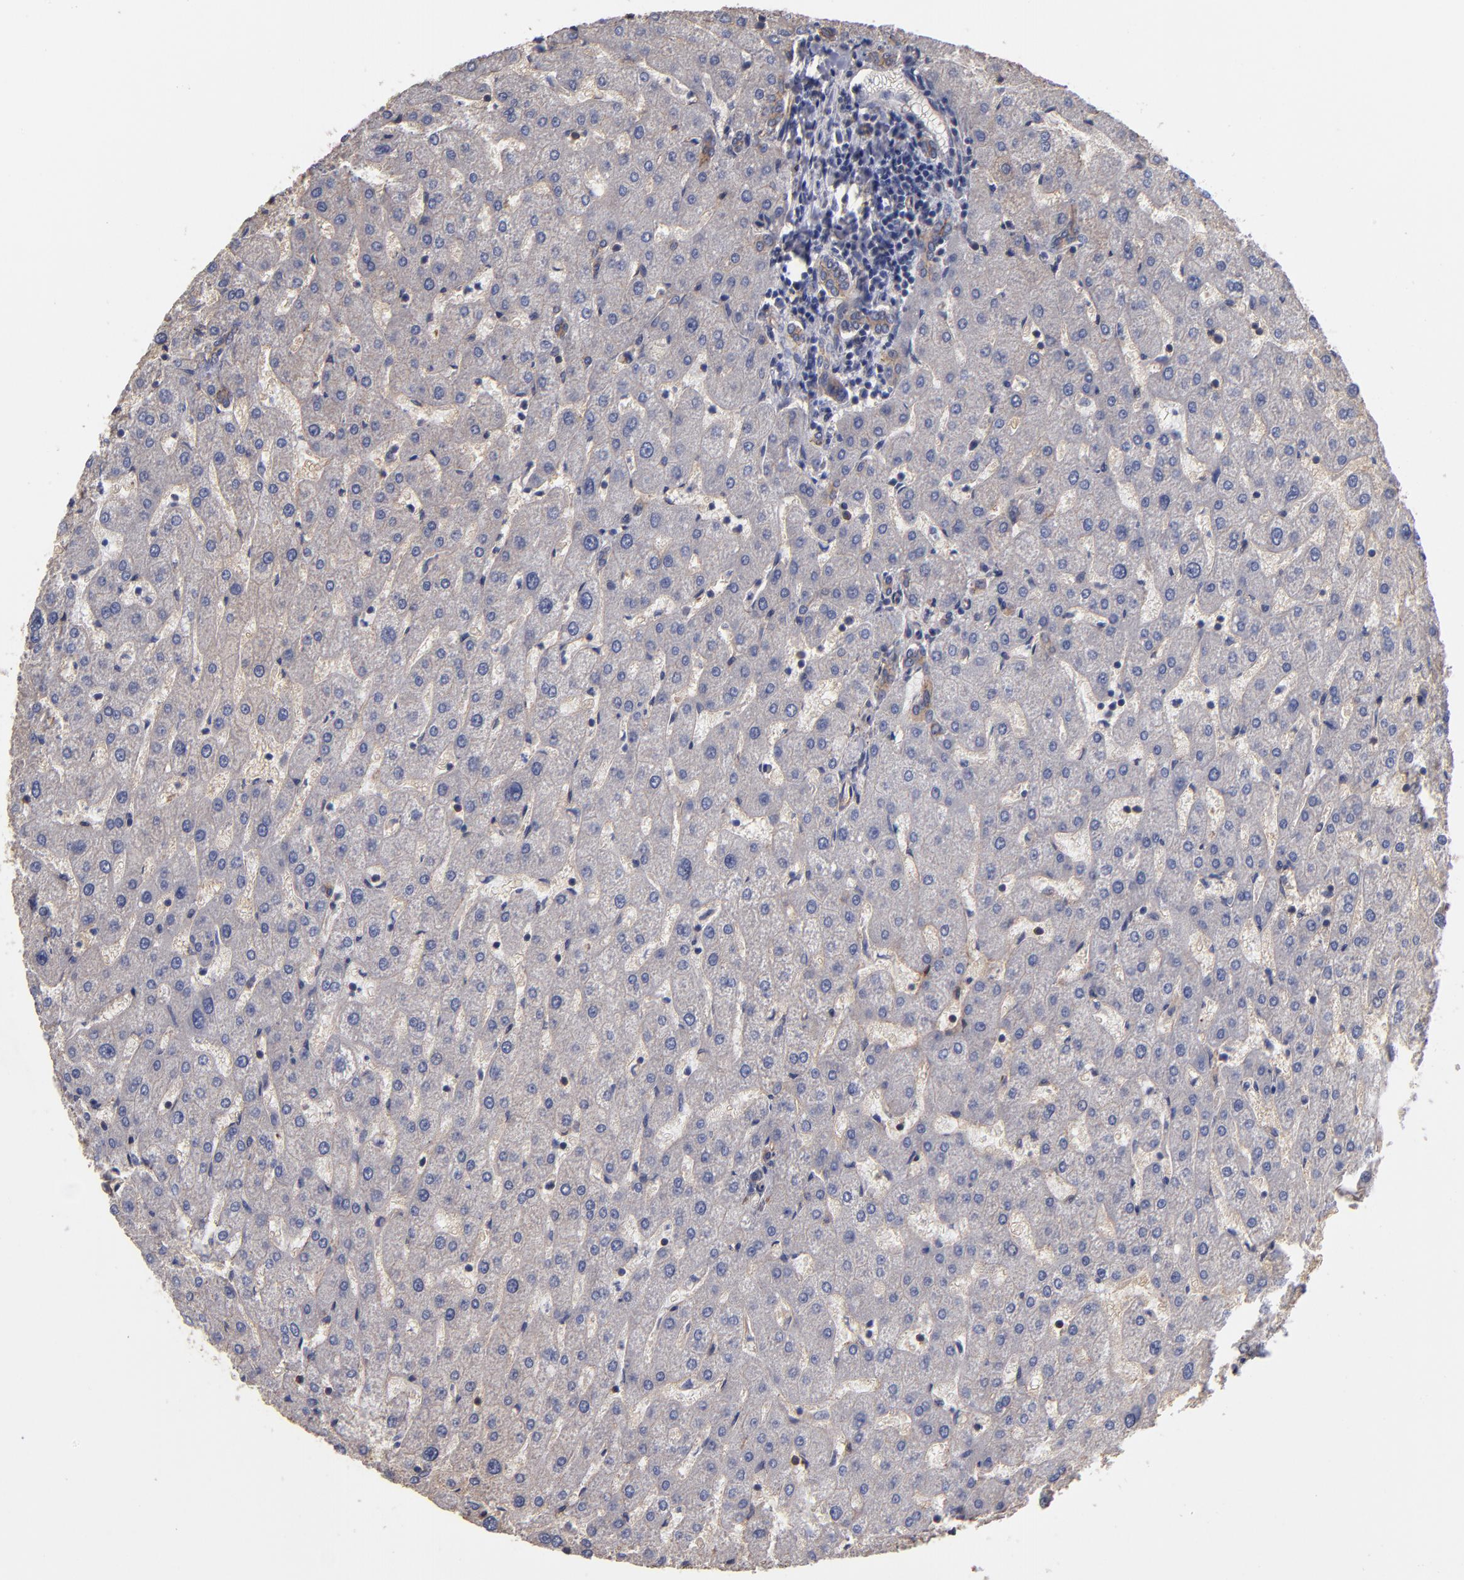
{"staining": {"intensity": "weak", "quantity": ">75%", "location": "cytoplasmic/membranous"}, "tissue": "liver", "cell_type": "Cholangiocytes", "image_type": "normal", "snomed": [{"axis": "morphology", "description": "Normal tissue, NOS"}, {"axis": "topography", "description": "Liver"}], "caption": "Brown immunohistochemical staining in unremarkable human liver shows weak cytoplasmic/membranous staining in about >75% of cholangiocytes.", "gene": "ESYT2", "patient": {"sex": "male", "age": 67}}